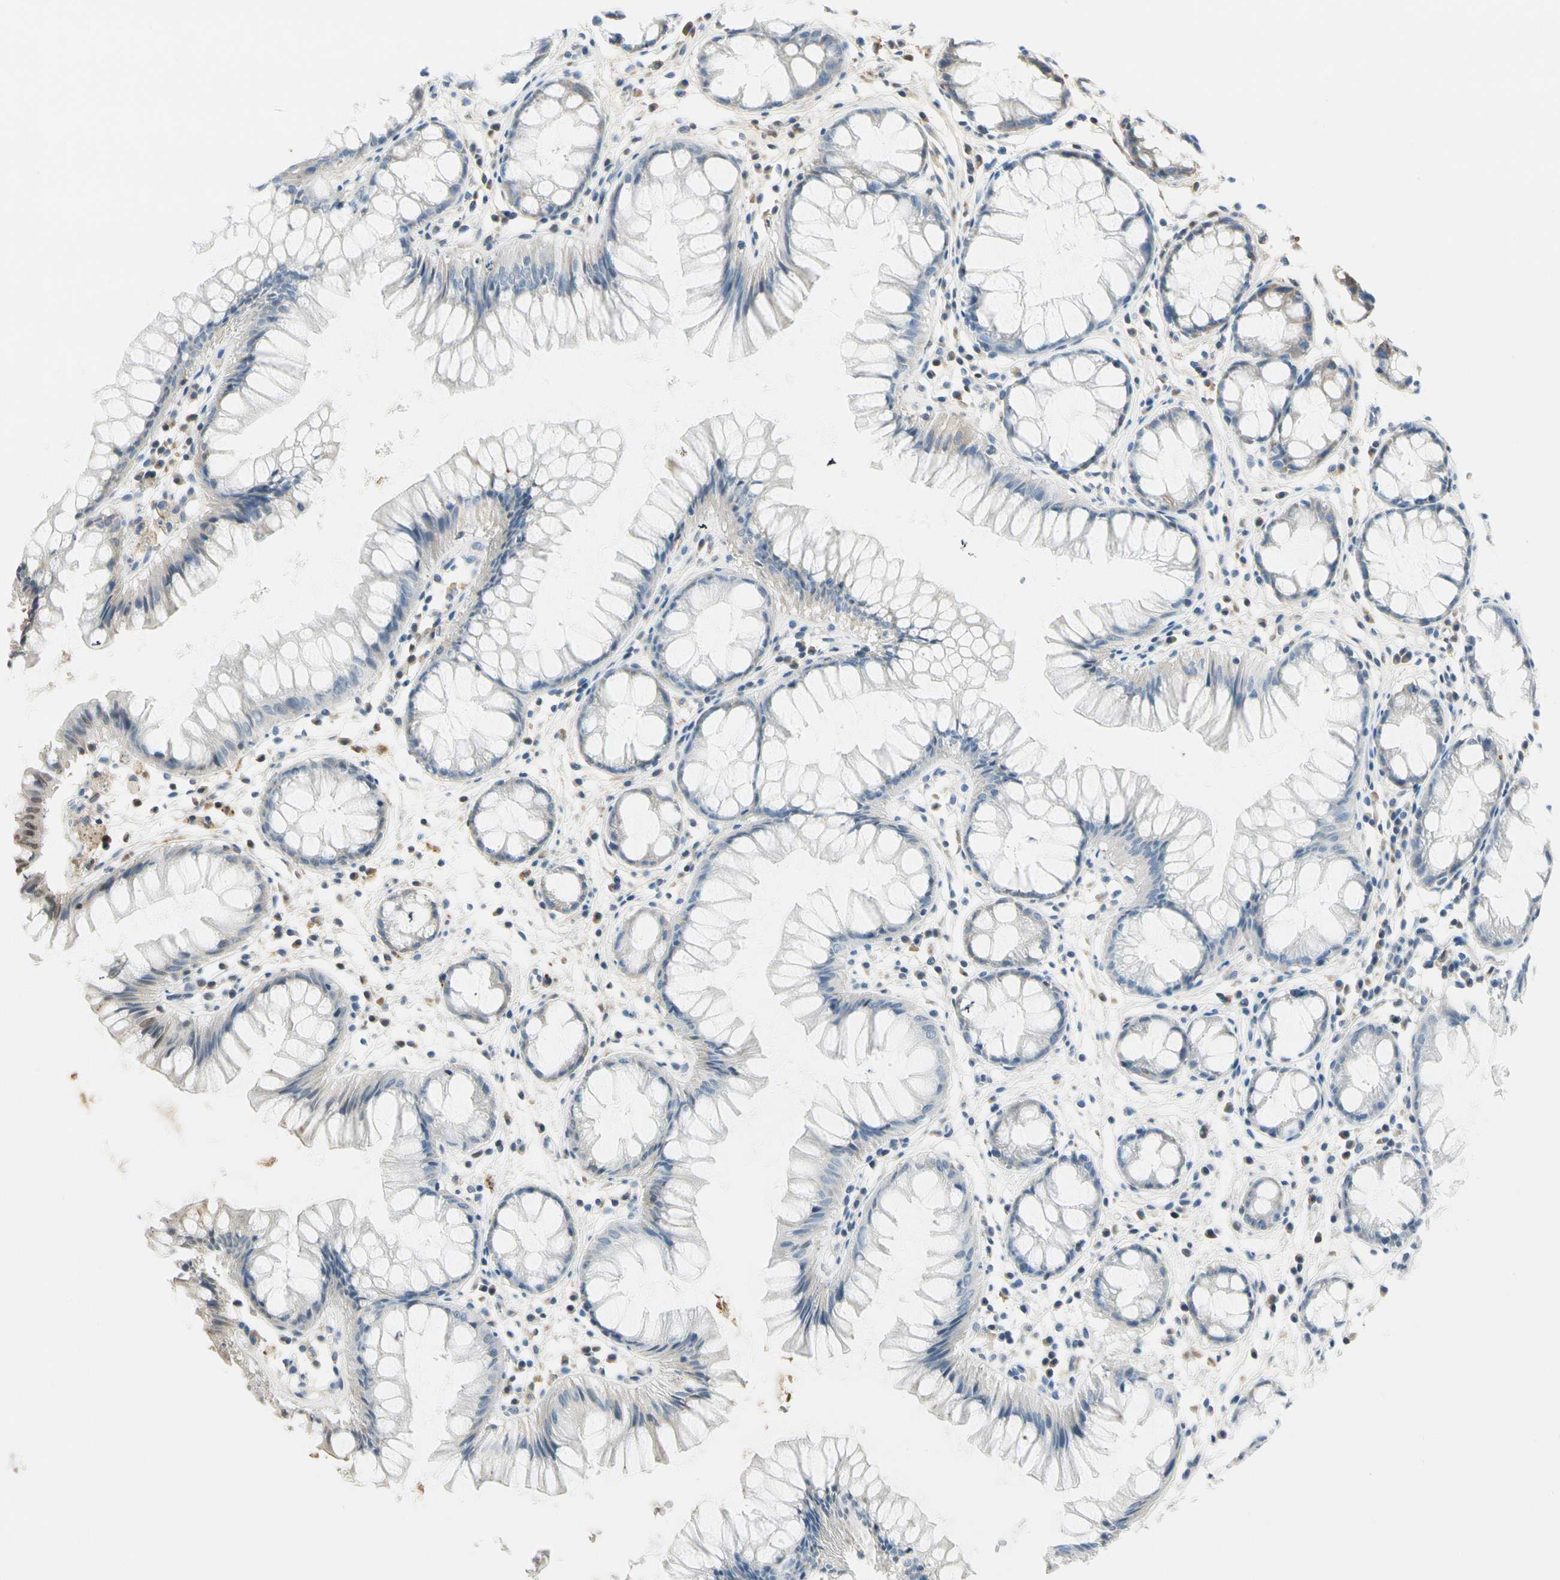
{"staining": {"intensity": "weak", "quantity": "25%-75%", "location": "cytoplasmic/membranous"}, "tissue": "rectum", "cell_type": "Glandular cells", "image_type": "normal", "snomed": [{"axis": "morphology", "description": "Normal tissue, NOS"}, {"axis": "morphology", "description": "Adenocarcinoma, NOS"}, {"axis": "topography", "description": "Rectum"}], "caption": "Glandular cells show low levels of weak cytoplasmic/membranous positivity in approximately 25%-75% of cells in unremarkable rectum.", "gene": "LAMB3", "patient": {"sex": "female", "age": 65}}